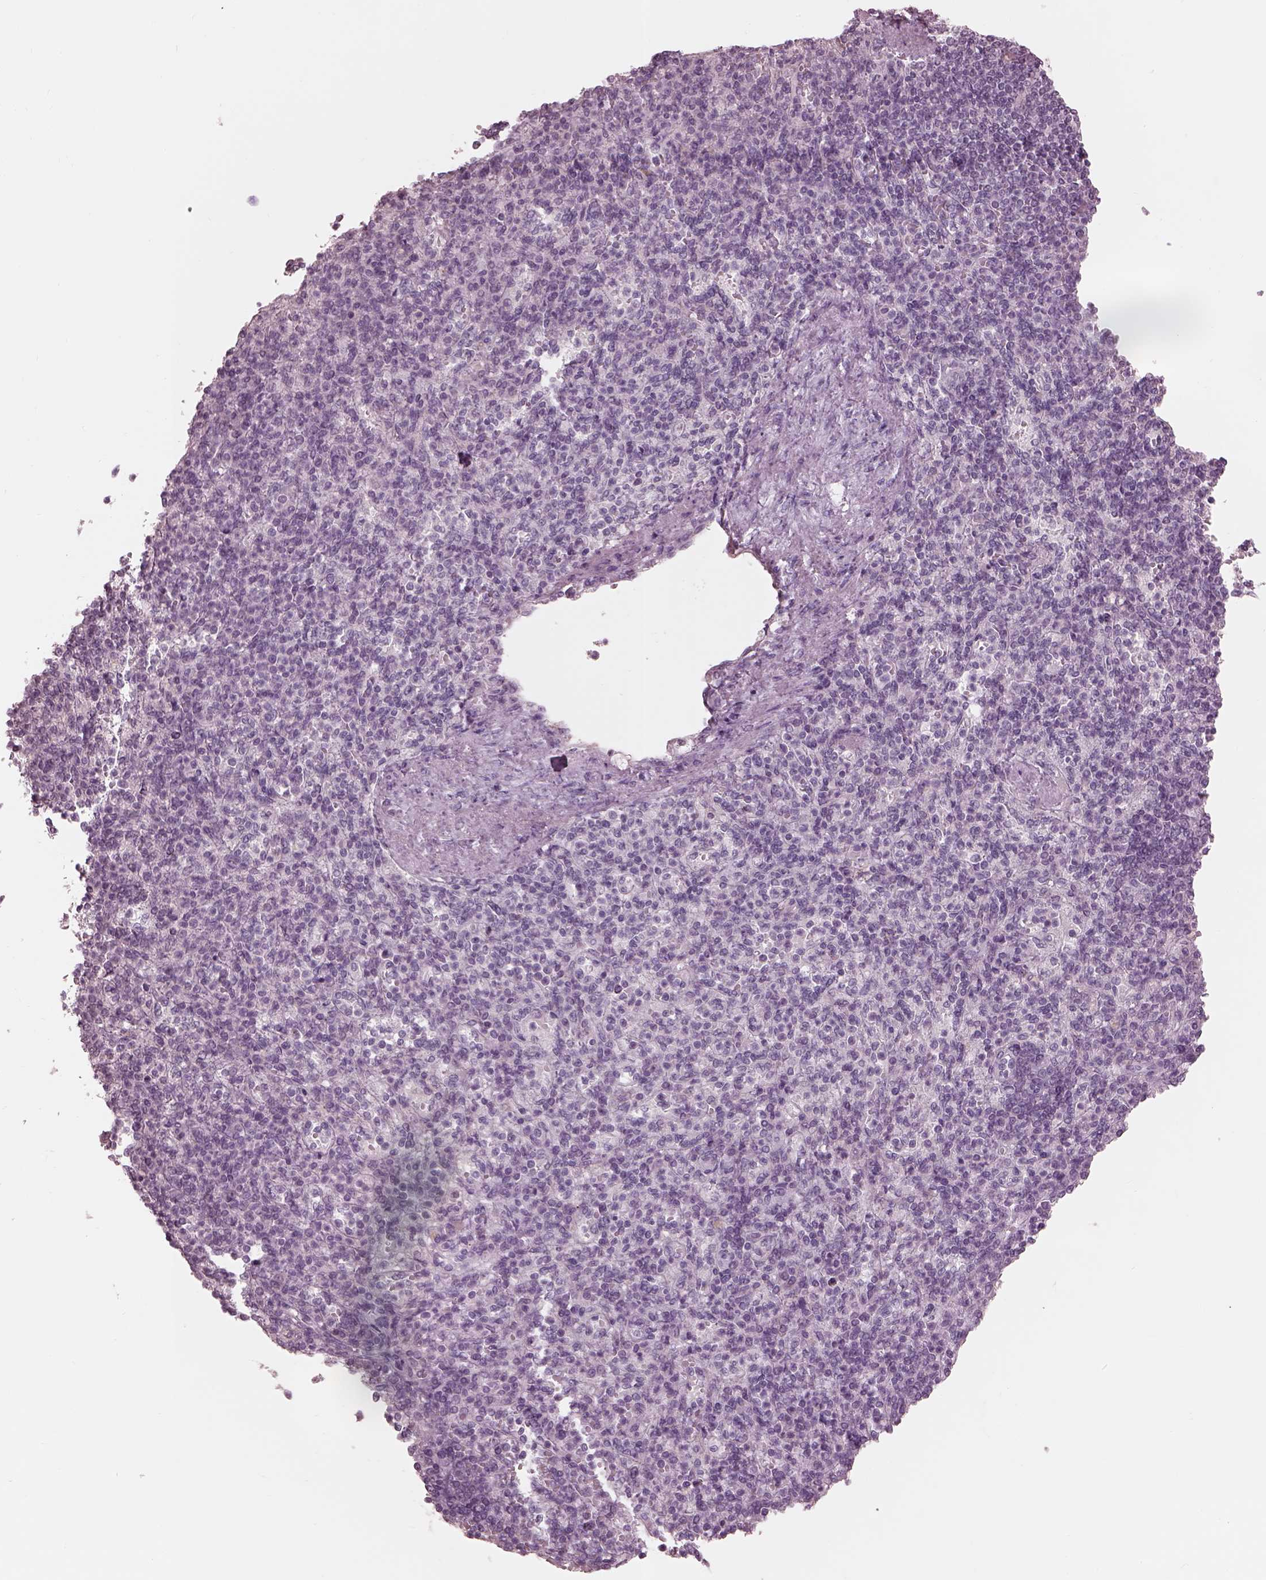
{"staining": {"intensity": "negative", "quantity": "none", "location": "none"}, "tissue": "spleen", "cell_type": "Cells in red pulp", "image_type": "normal", "snomed": [{"axis": "morphology", "description": "Normal tissue, NOS"}, {"axis": "topography", "description": "Spleen"}], "caption": "Immunohistochemistry (IHC) image of benign spleen stained for a protein (brown), which displays no staining in cells in red pulp. (Brightfield microscopy of DAB (3,3'-diaminobenzidine) IHC at high magnification).", "gene": "GARIN4", "patient": {"sex": "female", "age": 74}}